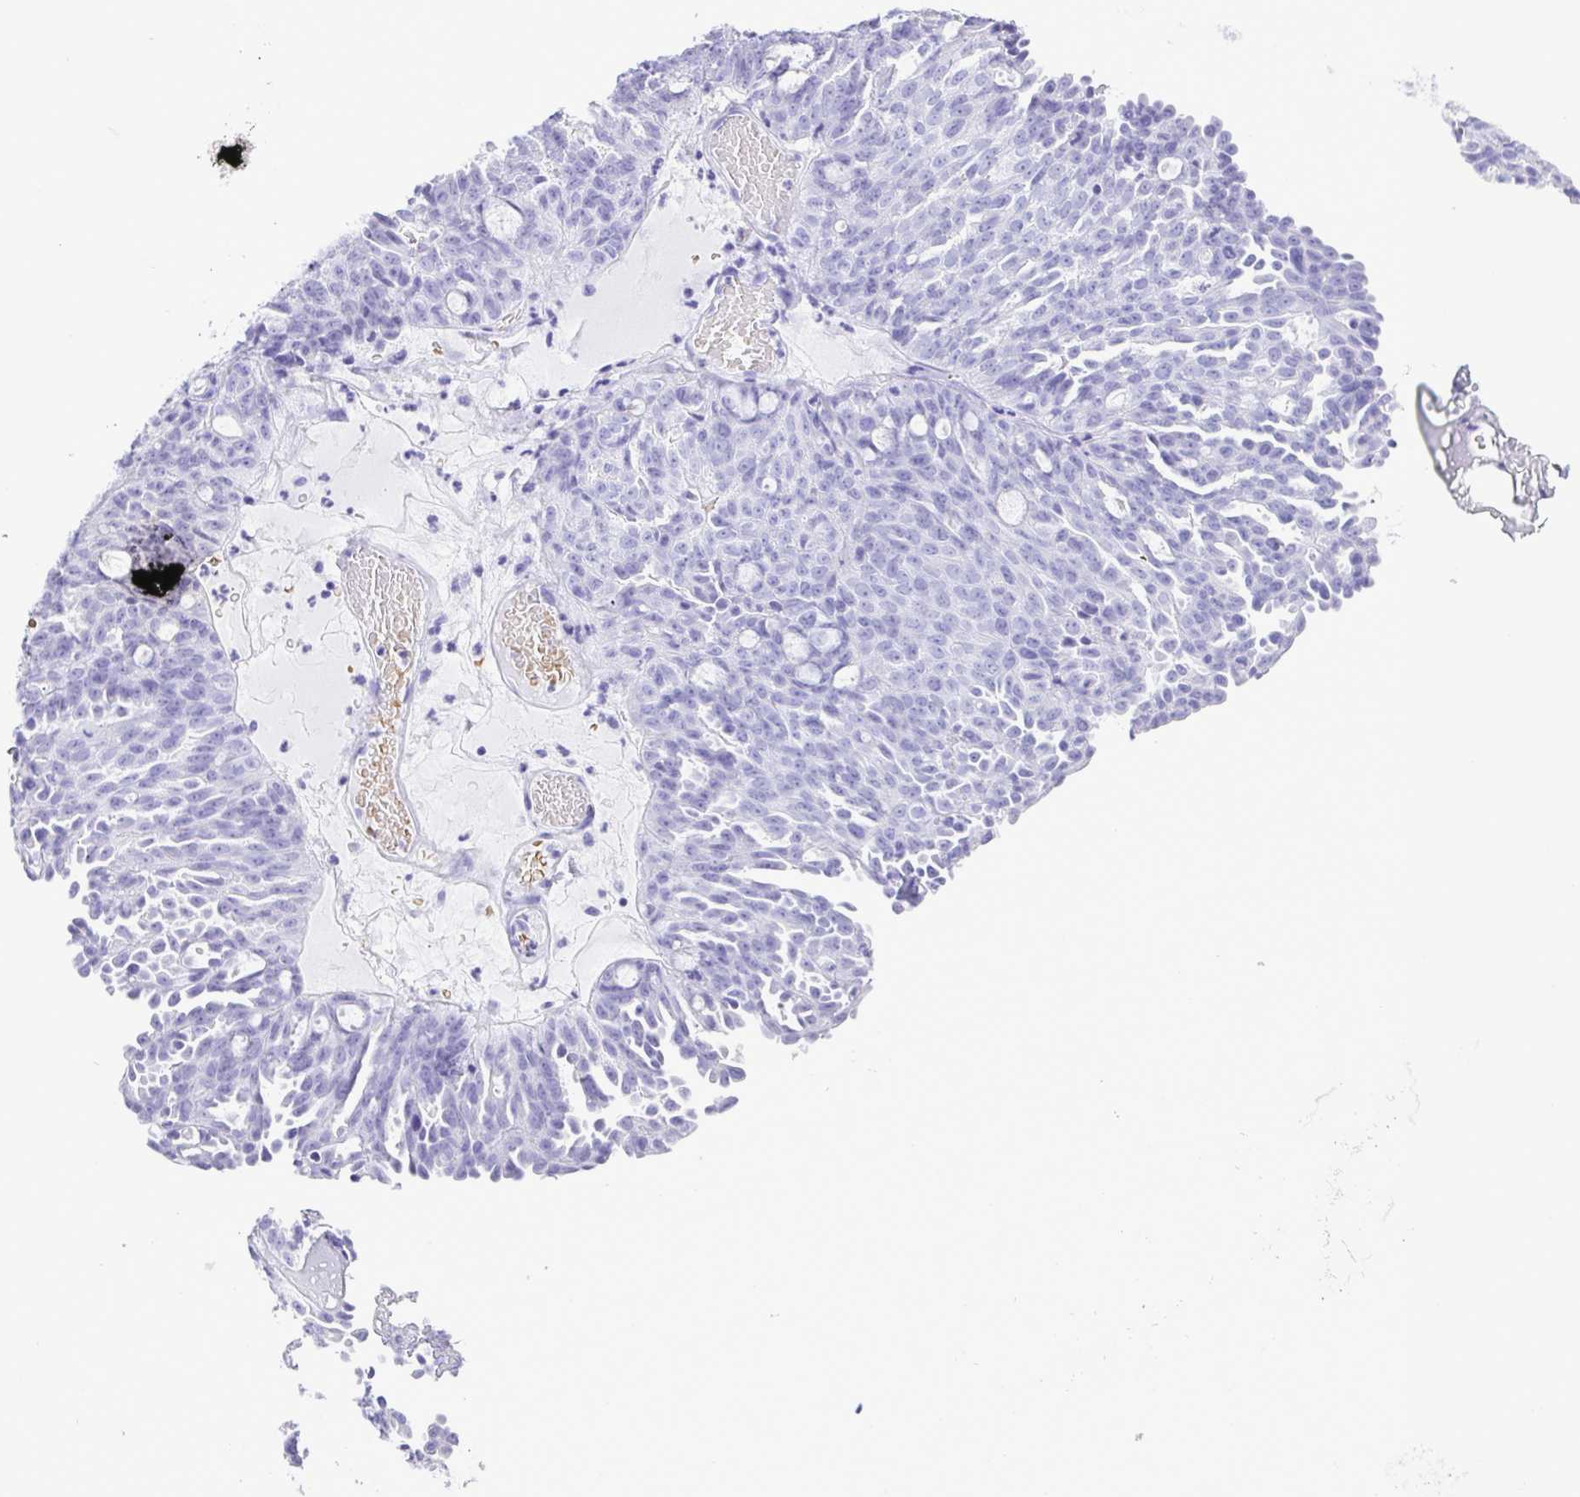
{"staining": {"intensity": "negative", "quantity": "none", "location": "none"}, "tissue": "ovarian cancer", "cell_type": "Tumor cells", "image_type": "cancer", "snomed": [{"axis": "morphology", "description": "Cystadenocarcinoma, serous, NOS"}, {"axis": "topography", "description": "Ovary"}], "caption": "There is no significant positivity in tumor cells of ovarian serous cystadenocarcinoma.", "gene": "SYT1", "patient": {"sex": "female", "age": 71}}